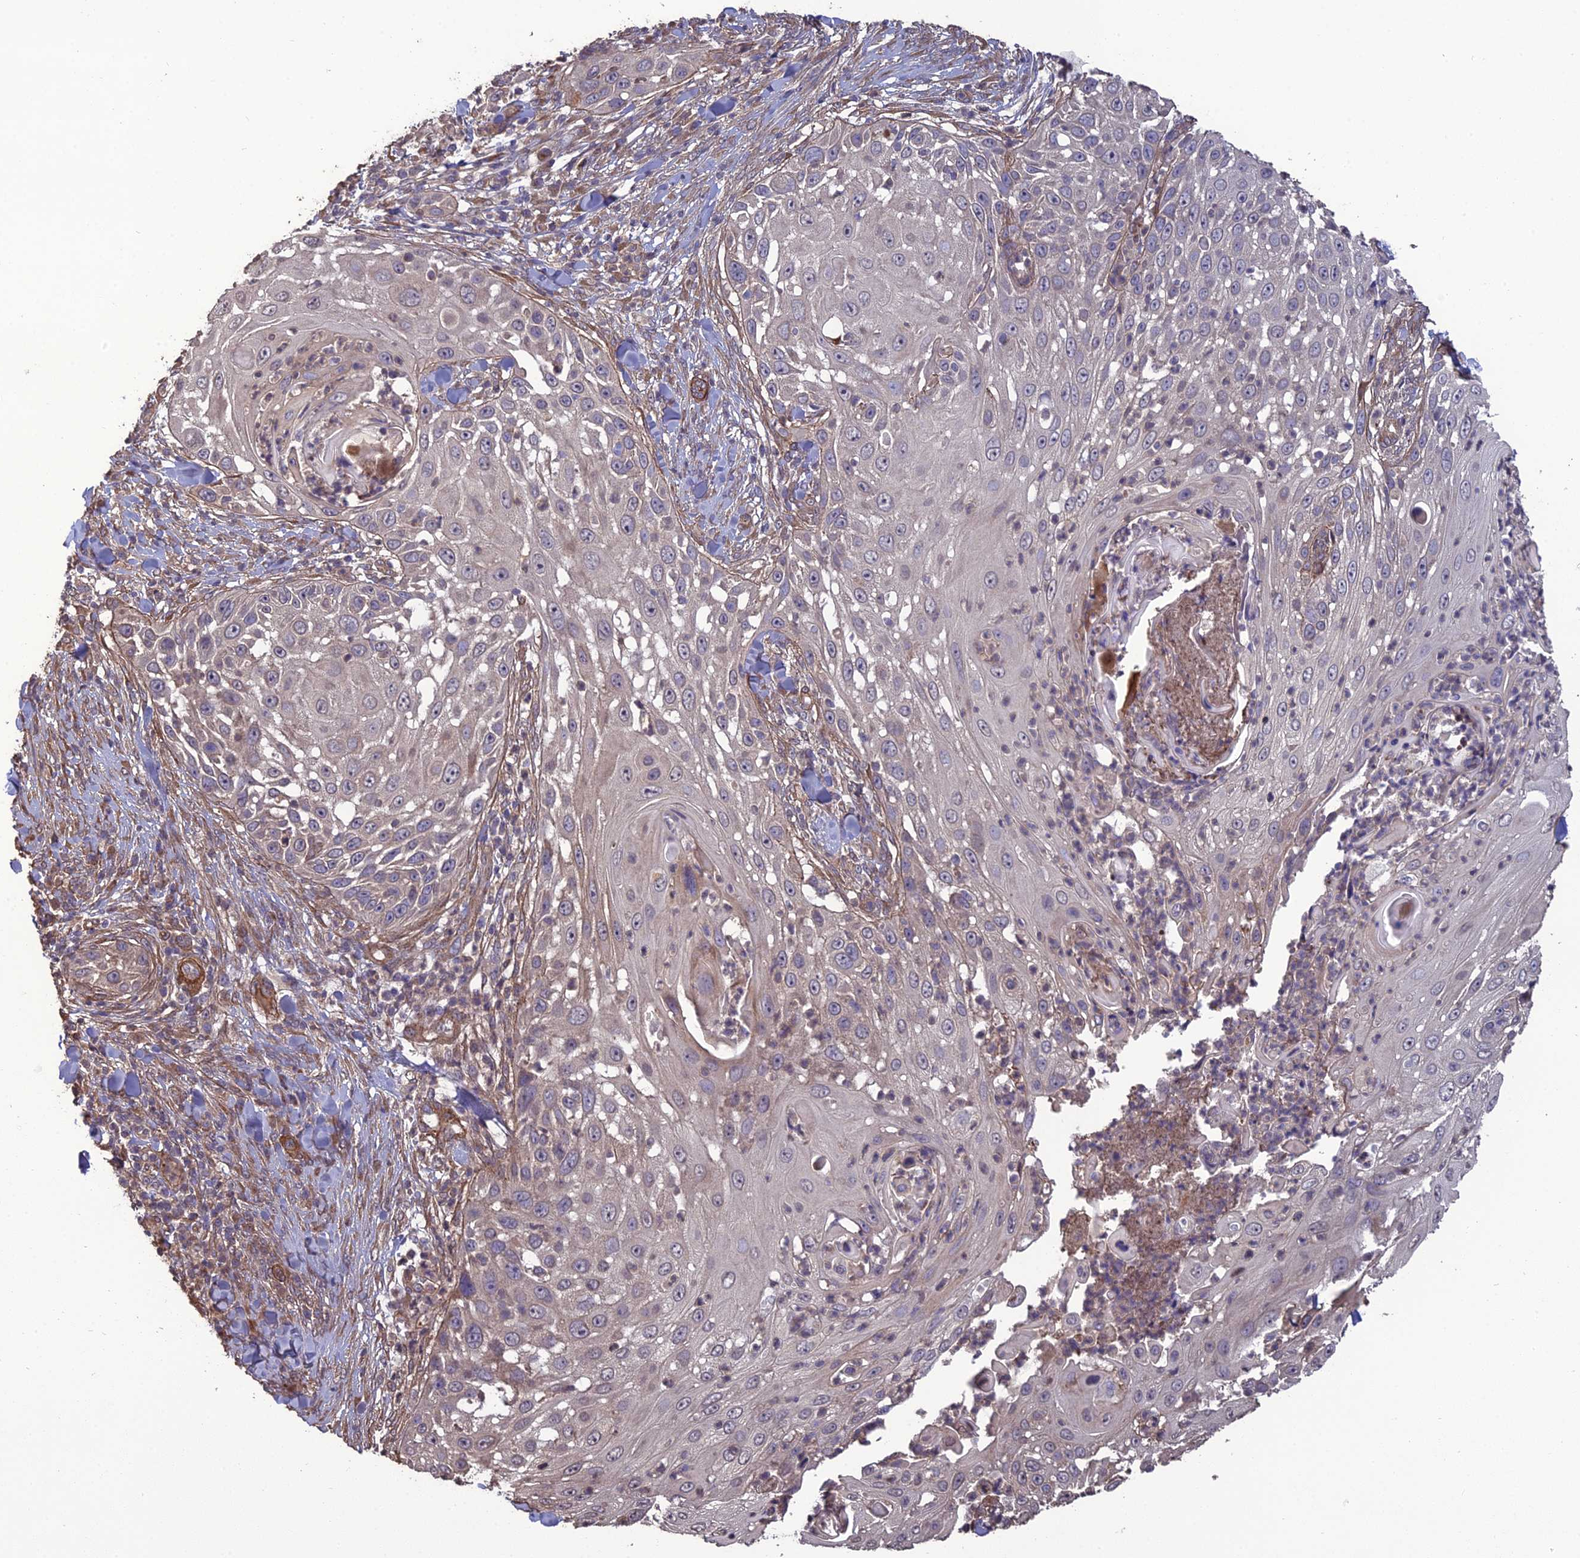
{"staining": {"intensity": "negative", "quantity": "none", "location": "none"}, "tissue": "skin cancer", "cell_type": "Tumor cells", "image_type": "cancer", "snomed": [{"axis": "morphology", "description": "Squamous cell carcinoma, NOS"}, {"axis": "topography", "description": "Skin"}], "caption": "An immunohistochemistry histopathology image of skin squamous cell carcinoma is shown. There is no staining in tumor cells of skin squamous cell carcinoma. Brightfield microscopy of immunohistochemistry stained with DAB (brown) and hematoxylin (blue), captured at high magnification.", "gene": "ATP6V0A2", "patient": {"sex": "female", "age": 44}}